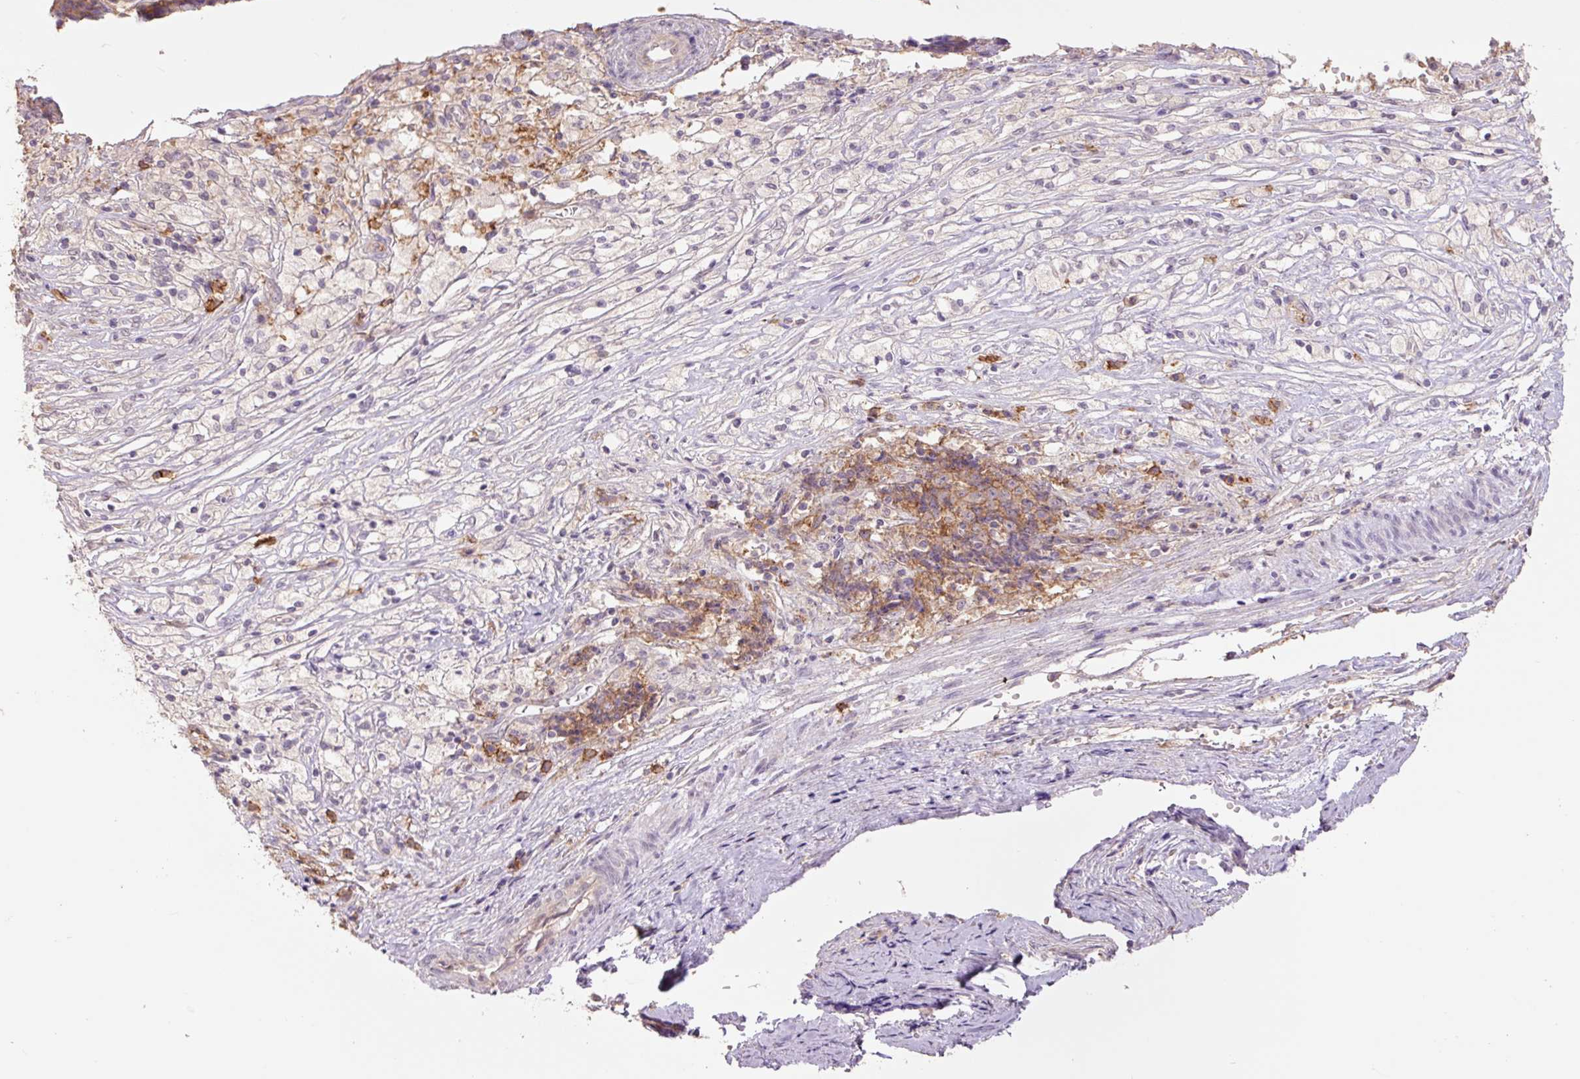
{"staining": {"intensity": "moderate", "quantity": ">75%", "location": "cytoplasmic/membranous"}, "tissue": "ovarian cancer", "cell_type": "Tumor cells", "image_type": "cancer", "snomed": [{"axis": "morphology", "description": "Carcinoma, endometroid"}, {"axis": "topography", "description": "Ovary"}], "caption": "The photomicrograph demonstrates staining of ovarian cancer (endometroid carcinoma), revealing moderate cytoplasmic/membranous protein staining (brown color) within tumor cells.", "gene": "SLC1A4", "patient": {"sex": "female", "age": 42}}